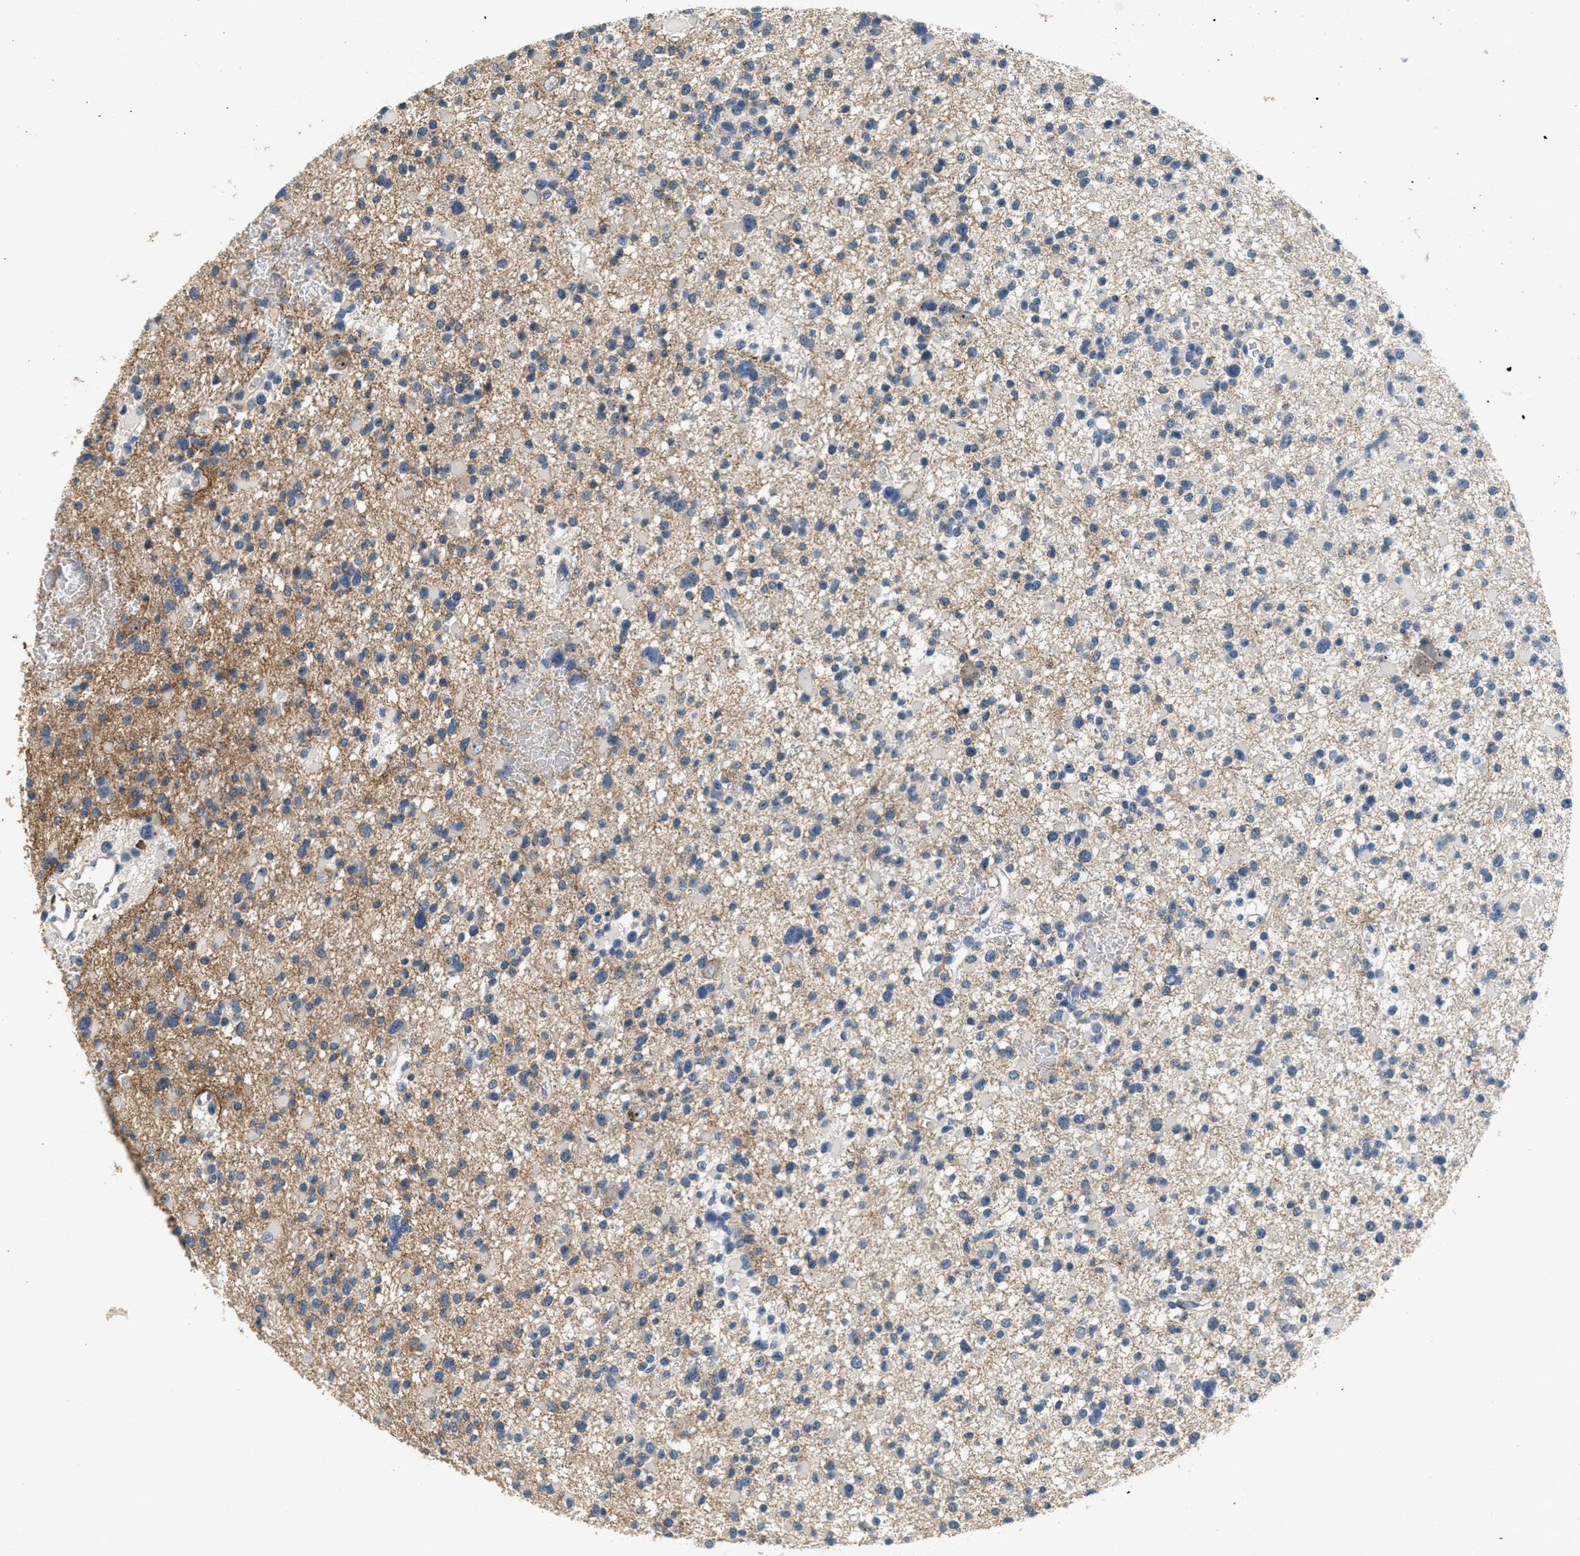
{"staining": {"intensity": "weak", "quantity": "25%-75%", "location": "cytoplasmic/membranous"}, "tissue": "glioma", "cell_type": "Tumor cells", "image_type": "cancer", "snomed": [{"axis": "morphology", "description": "Glioma, malignant, Low grade"}, {"axis": "topography", "description": "Brain"}], "caption": "Protein positivity by IHC reveals weak cytoplasmic/membranous staining in approximately 25%-75% of tumor cells in low-grade glioma (malignant). The protein is shown in brown color, while the nuclei are stained blue.", "gene": "OSMR", "patient": {"sex": "female", "age": 22}}